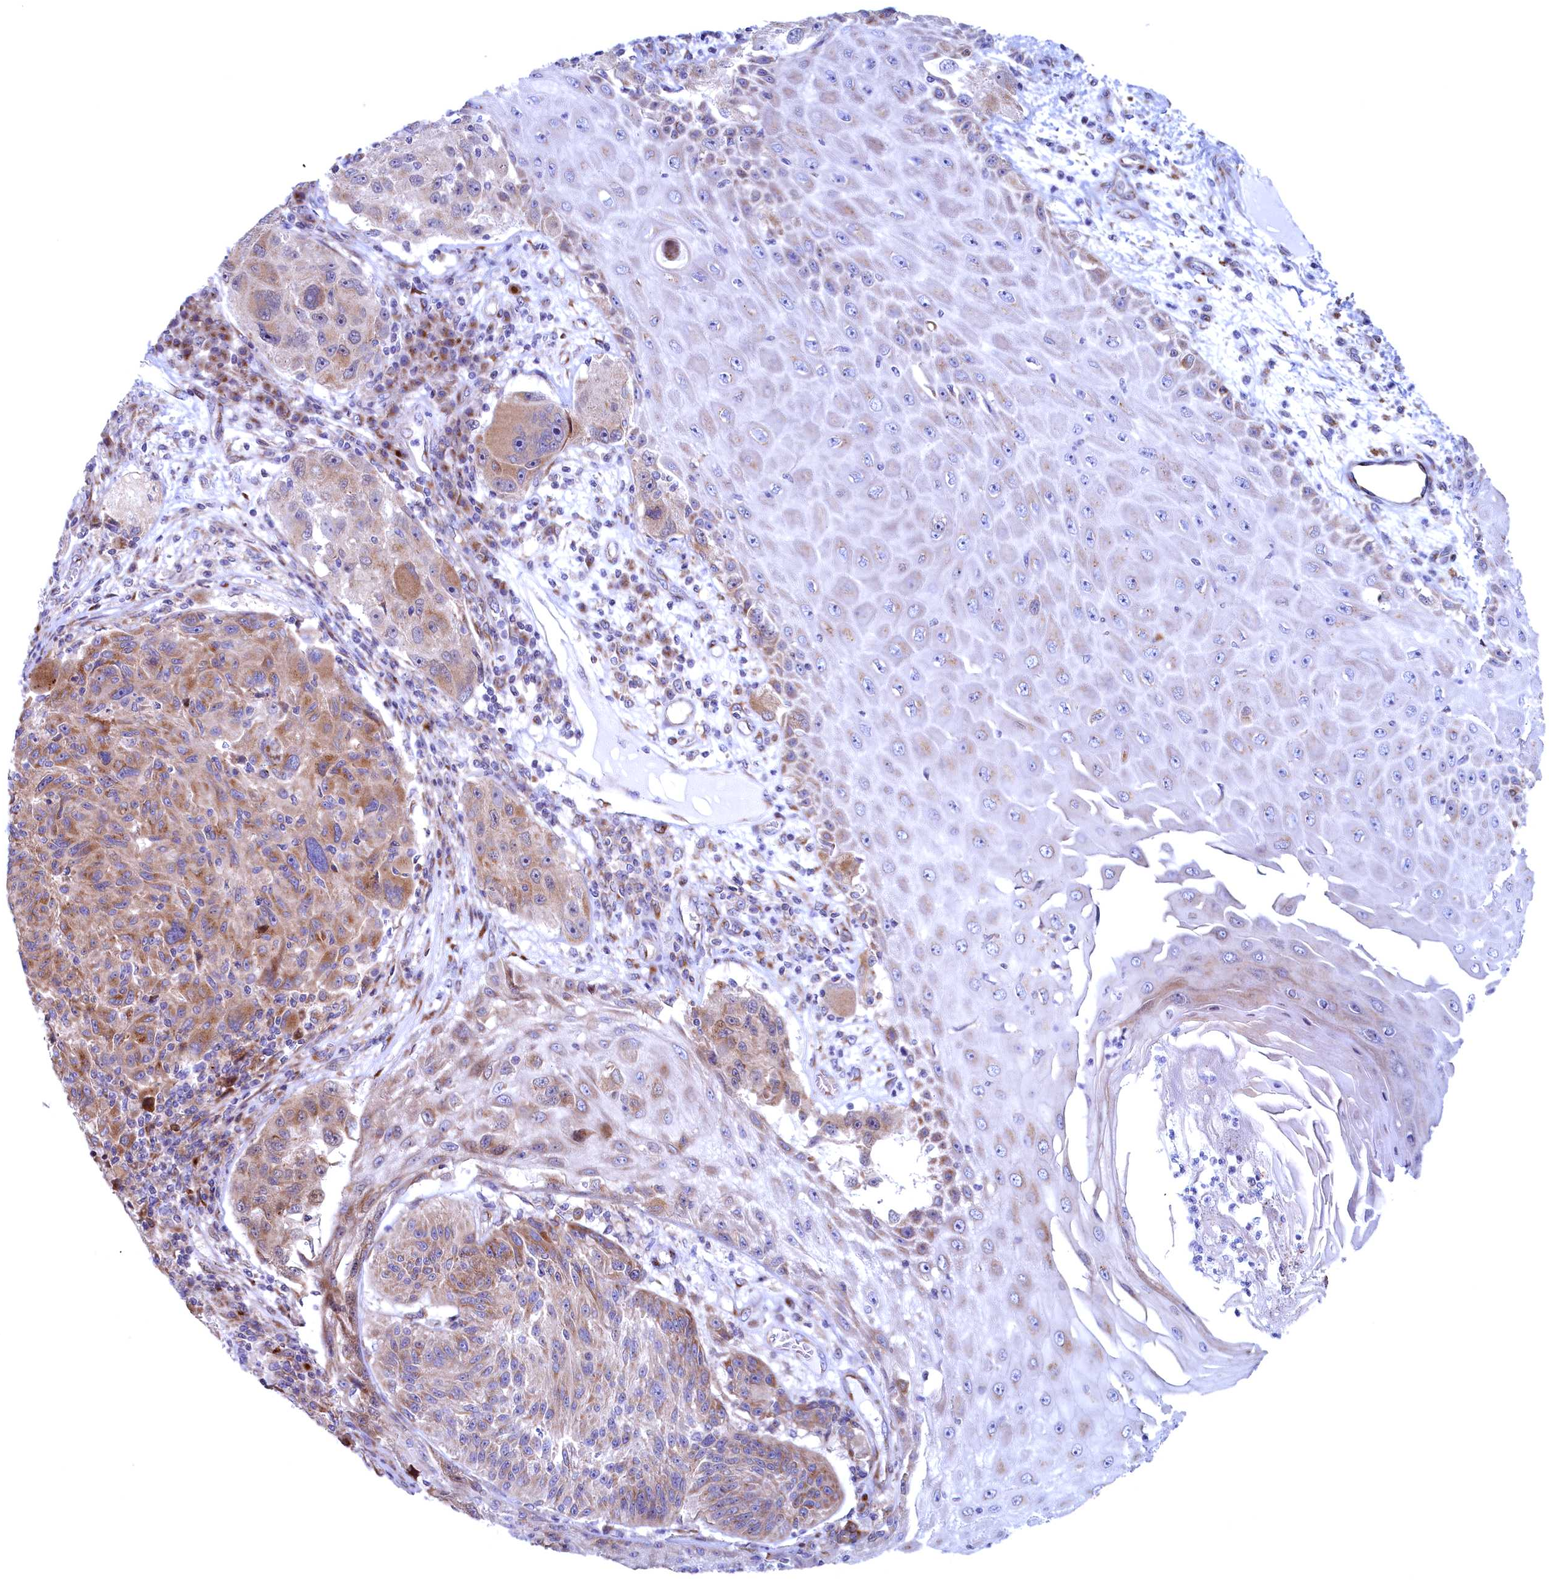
{"staining": {"intensity": "moderate", "quantity": "25%-75%", "location": "cytoplasmic/membranous"}, "tissue": "melanoma", "cell_type": "Tumor cells", "image_type": "cancer", "snomed": [{"axis": "morphology", "description": "Malignant melanoma, NOS"}, {"axis": "topography", "description": "Skin"}], "caption": "Moderate cytoplasmic/membranous protein staining is seen in approximately 25%-75% of tumor cells in melanoma.", "gene": "MTFMT", "patient": {"sex": "male", "age": 53}}